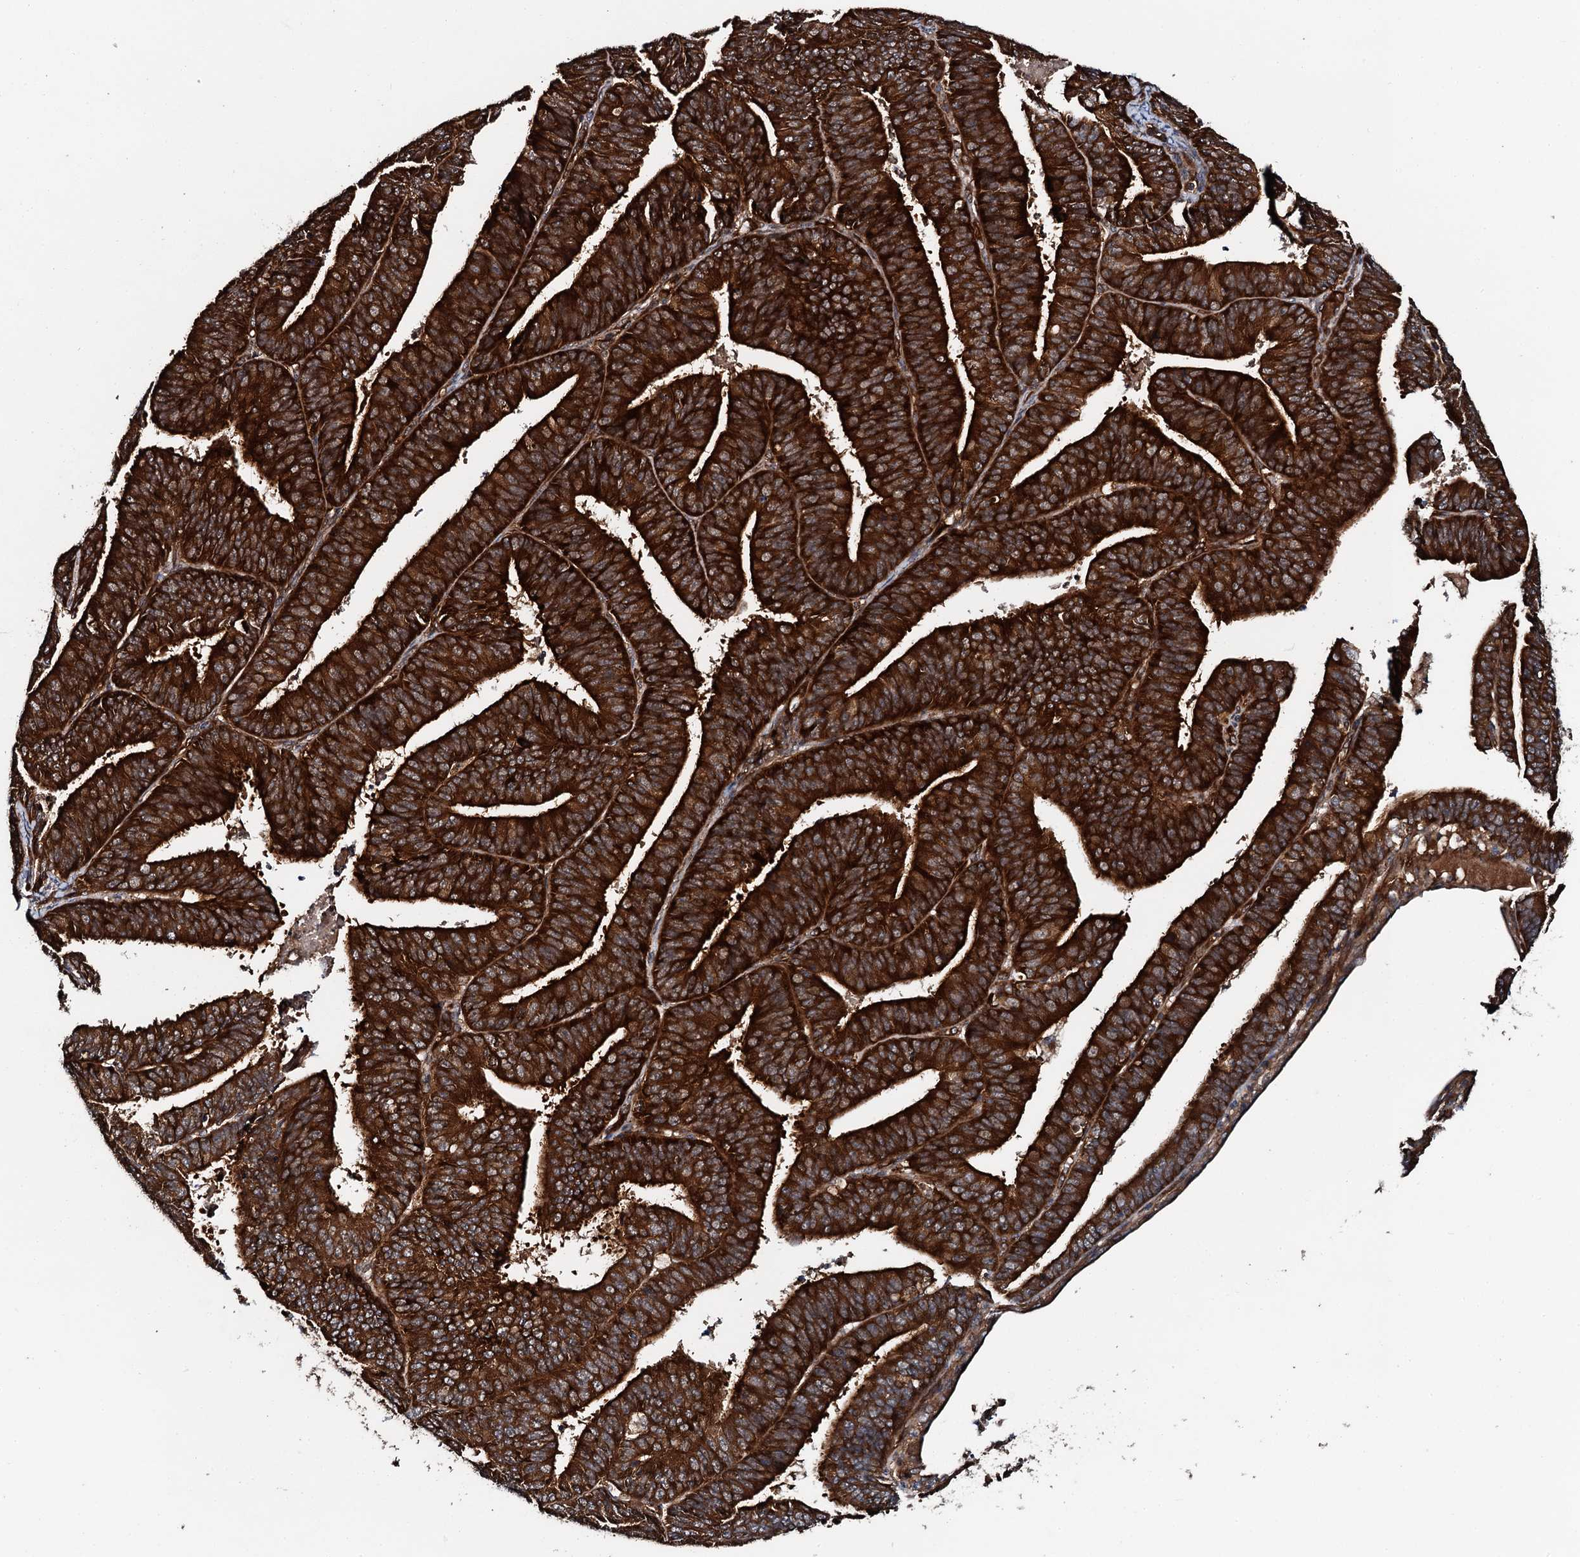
{"staining": {"intensity": "strong", "quantity": ">75%", "location": "cytoplasmic/membranous"}, "tissue": "endometrial cancer", "cell_type": "Tumor cells", "image_type": "cancer", "snomed": [{"axis": "morphology", "description": "Adenocarcinoma, NOS"}, {"axis": "topography", "description": "Endometrium"}], "caption": "Protein staining exhibits strong cytoplasmic/membranous staining in approximately >75% of tumor cells in adenocarcinoma (endometrial).", "gene": "FLYWCH1", "patient": {"sex": "female", "age": 73}}